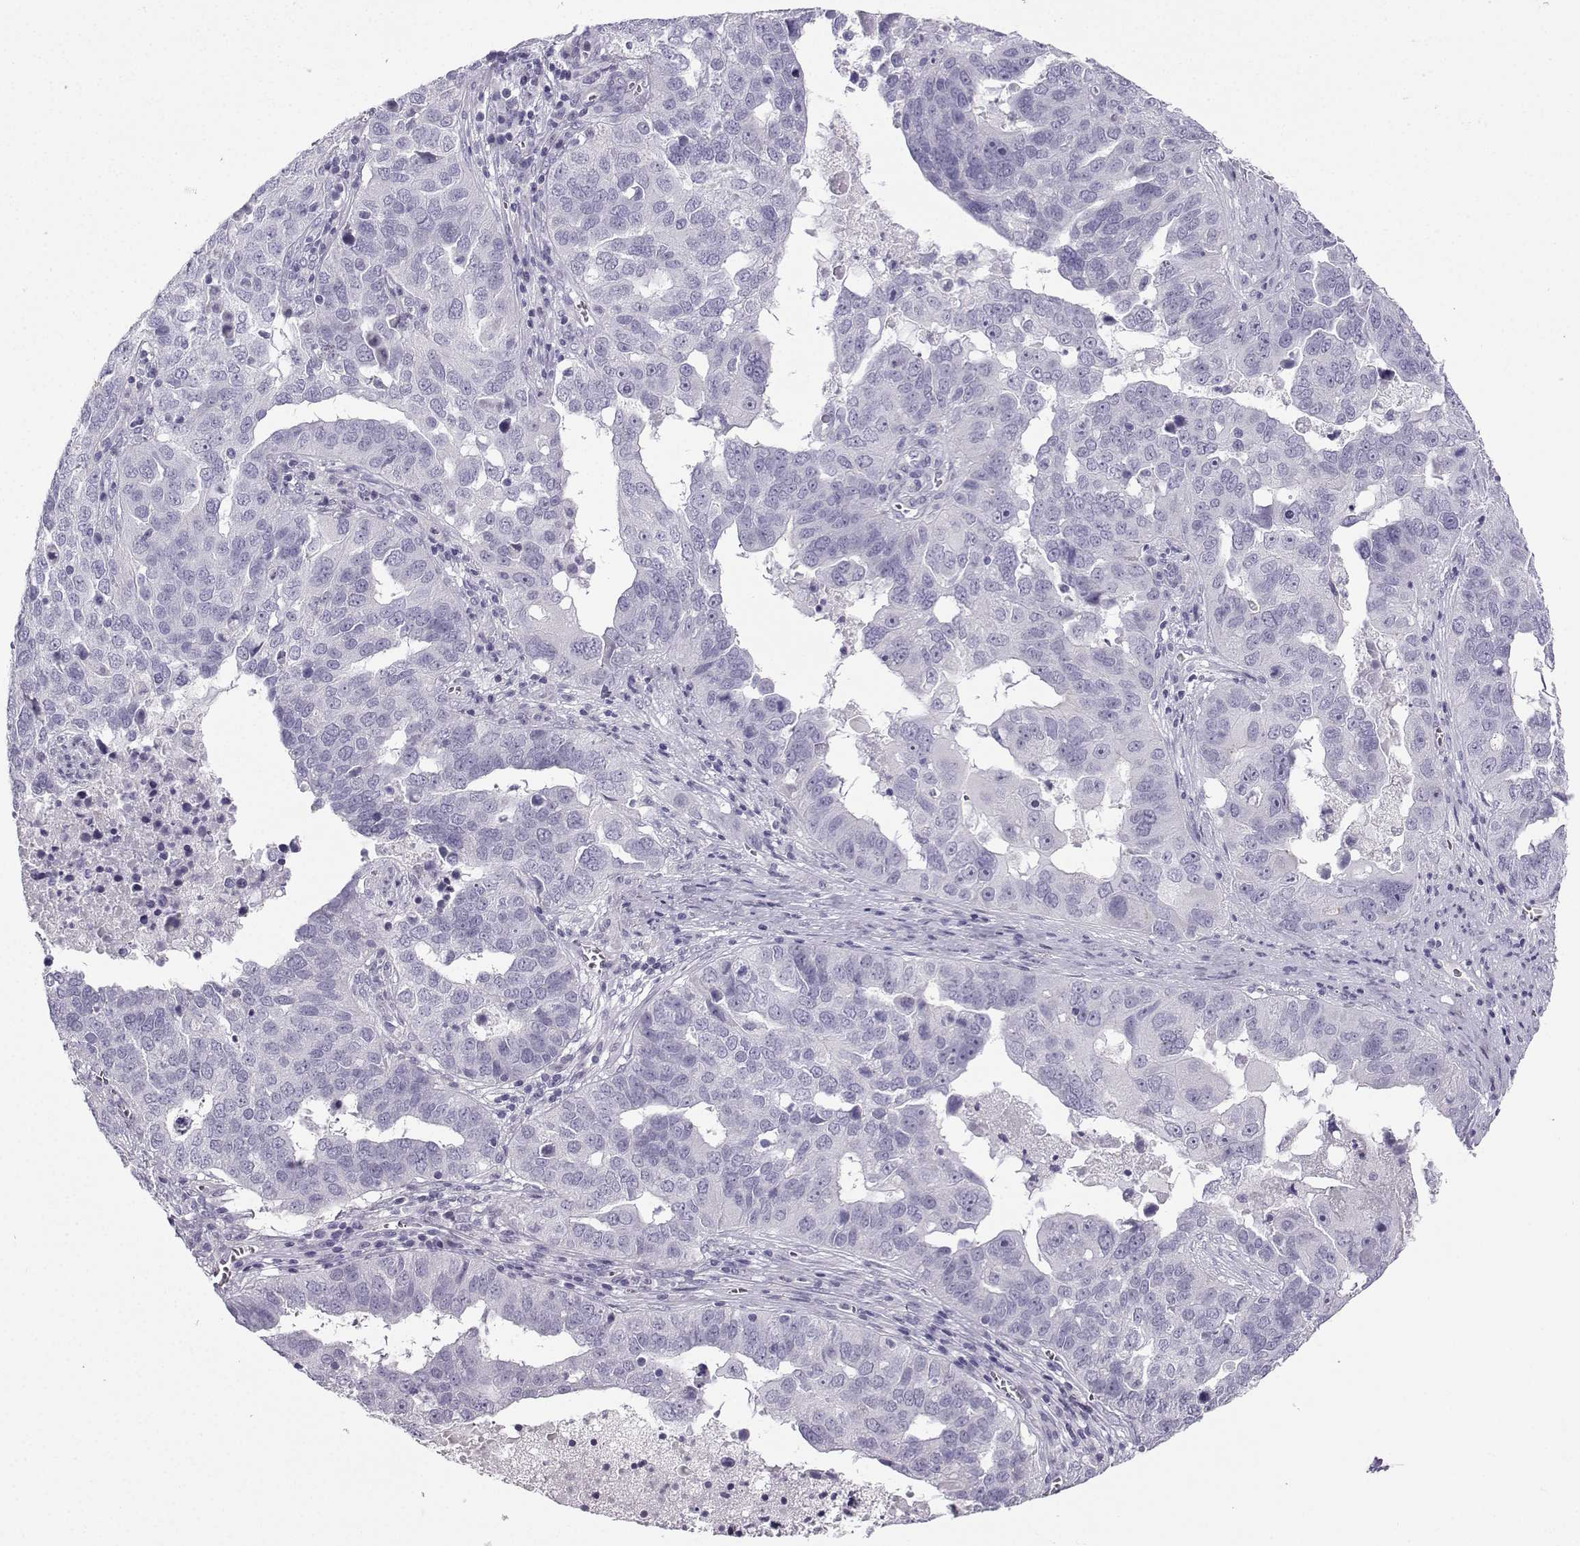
{"staining": {"intensity": "negative", "quantity": "none", "location": "none"}, "tissue": "ovarian cancer", "cell_type": "Tumor cells", "image_type": "cancer", "snomed": [{"axis": "morphology", "description": "Carcinoma, endometroid"}, {"axis": "topography", "description": "Soft tissue"}, {"axis": "topography", "description": "Ovary"}], "caption": "This is an immunohistochemistry micrograph of human ovarian endometroid carcinoma. There is no expression in tumor cells.", "gene": "ZBTB8B", "patient": {"sex": "female", "age": 52}}